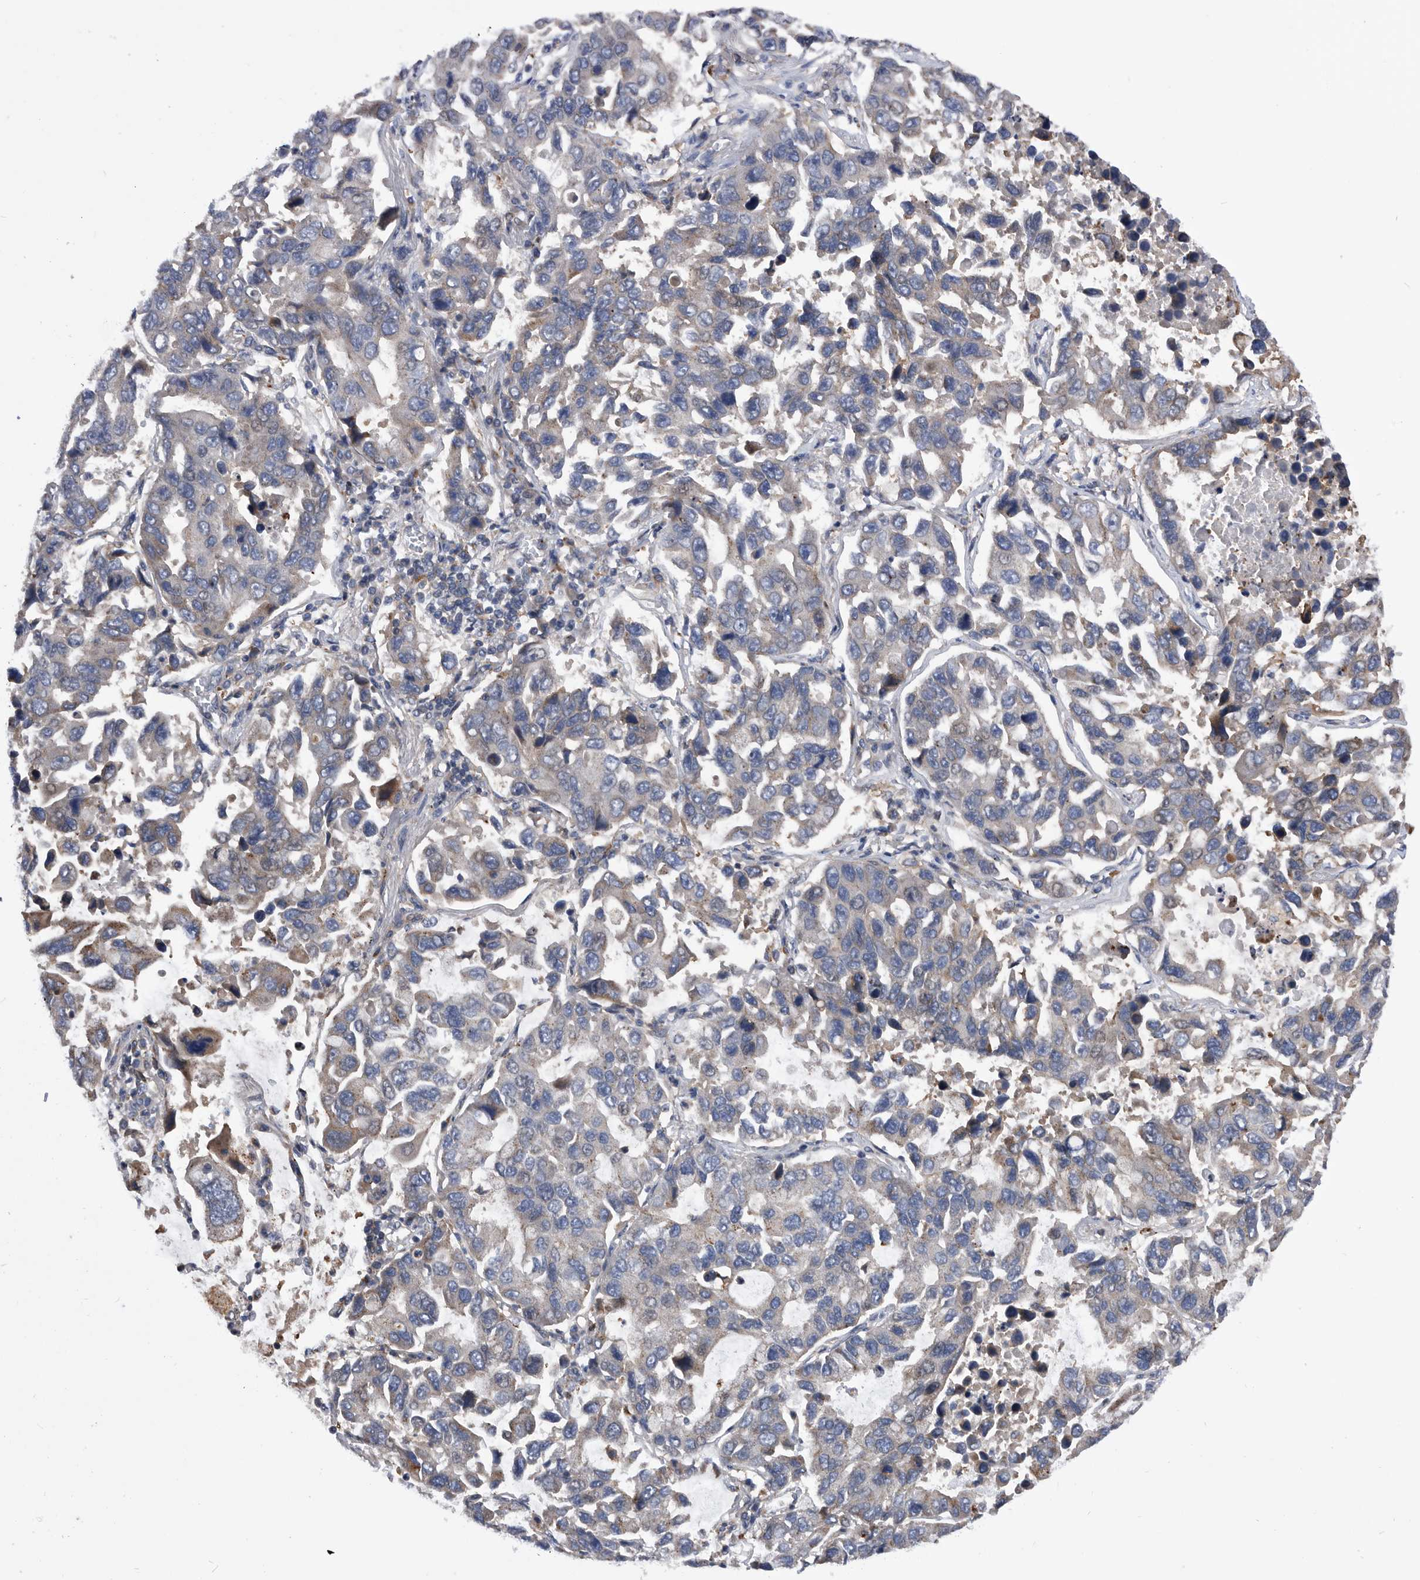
{"staining": {"intensity": "weak", "quantity": "<25%", "location": "cytoplasmic/membranous"}, "tissue": "lung cancer", "cell_type": "Tumor cells", "image_type": "cancer", "snomed": [{"axis": "morphology", "description": "Adenocarcinoma, NOS"}, {"axis": "topography", "description": "Lung"}], "caption": "A histopathology image of lung adenocarcinoma stained for a protein reveals no brown staining in tumor cells.", "gene": "BAIAP3", "patient": {"sex": "male", "age": 64}}